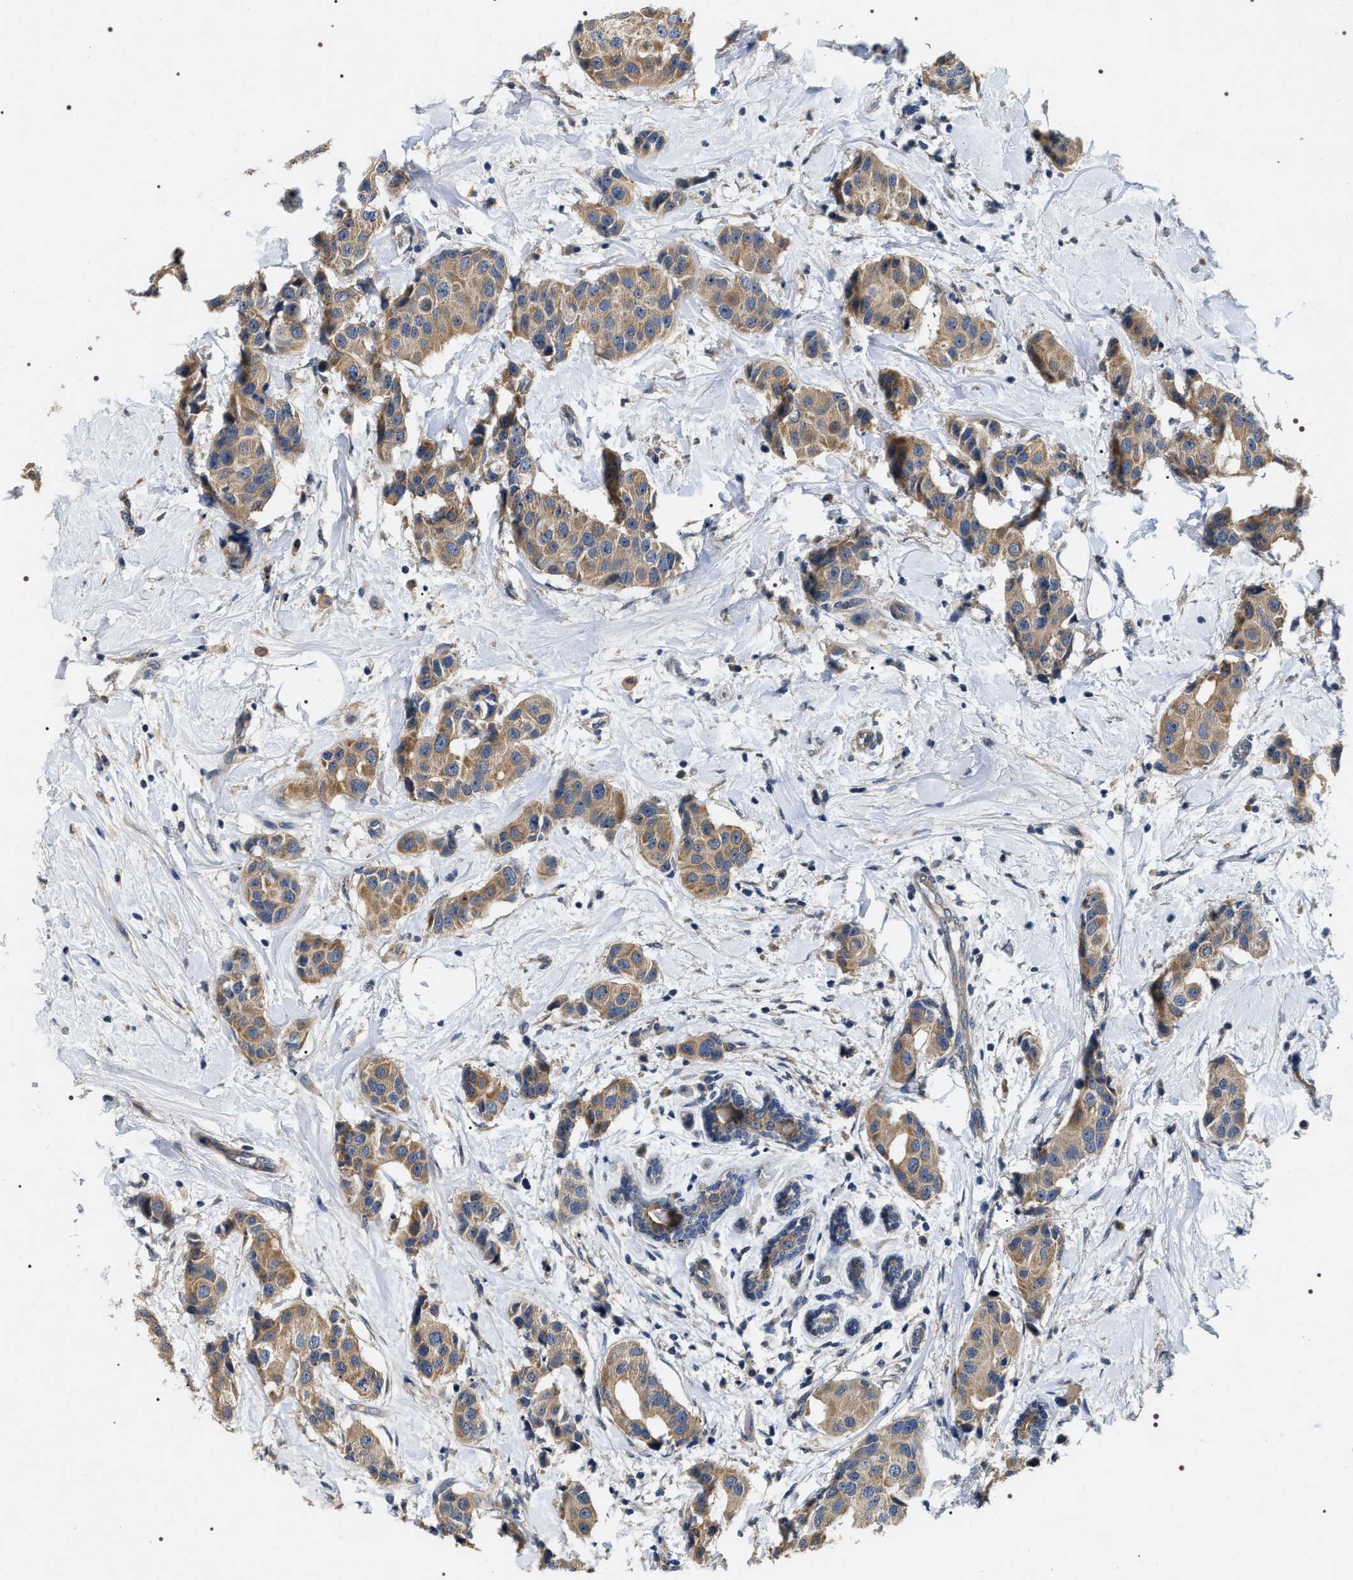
{"staining": {"intensity": "moderate", "quantity": ">75%", "location": "cytoplasmic/membranous"}, "tissue": "breast cancer", "cell_type": "Tumor cells", "image_type": "cancer", "snomed": [{"axis": "morphology", "description": "Normal tissue, NOS"}, {"axis": "morphology", "description": "Duct carcinoma"}, {"axis": "topography", "description": "Breast"}], "caption": "An immunohistochemistry micrograph of tumor tissue is shown. Protein staining in brown highlights moderate cytoplasmic/membranous positivity in intraductal carcinoma (breast) within tumor cells. The protein of interest is shown in brown color, while the nuclei are stained blue.", "gene": "IFT81", "patient": {"sex": "female", "age": 39}}